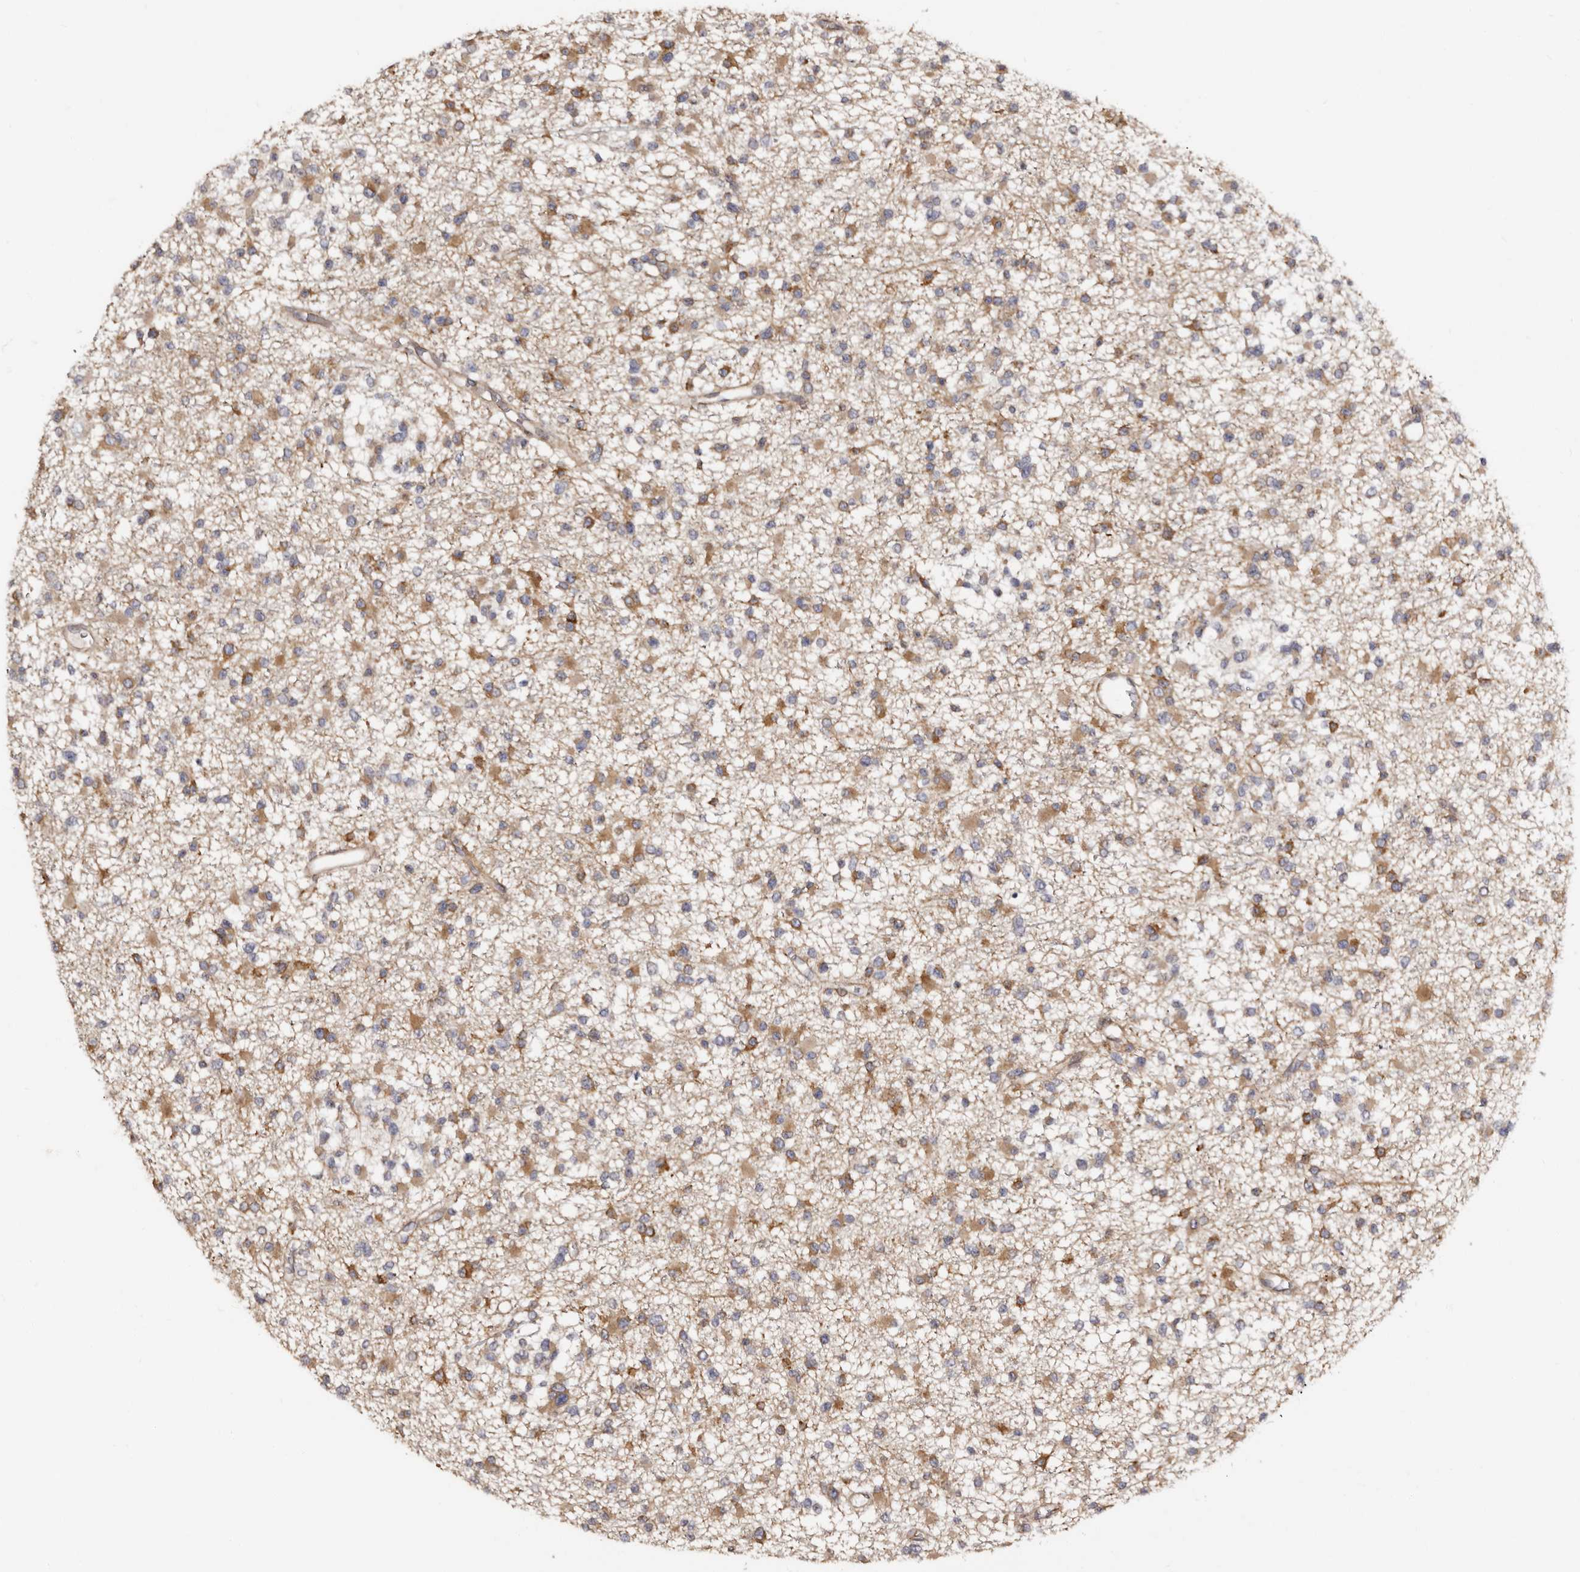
{"staining": {"intensity": "moderate", "quantity": ">75%", "location": "cytoplasmic/membranous"}, "tissue": "glioma", "cell_type": "Tumor cells", "image_type": "cancer", "snomed": [{"axis": "morphology", "description": "Glioma, malignant, Low grade"}, {"axis": "topography", "description": "Brain"}], "caption": "Human malignant glioma (low-grade) stained with a protein marker exhibits moderate staining in tumor cells.", "gene": "TBC1D22B", "patient": {"sex": "female", "age": 22}}